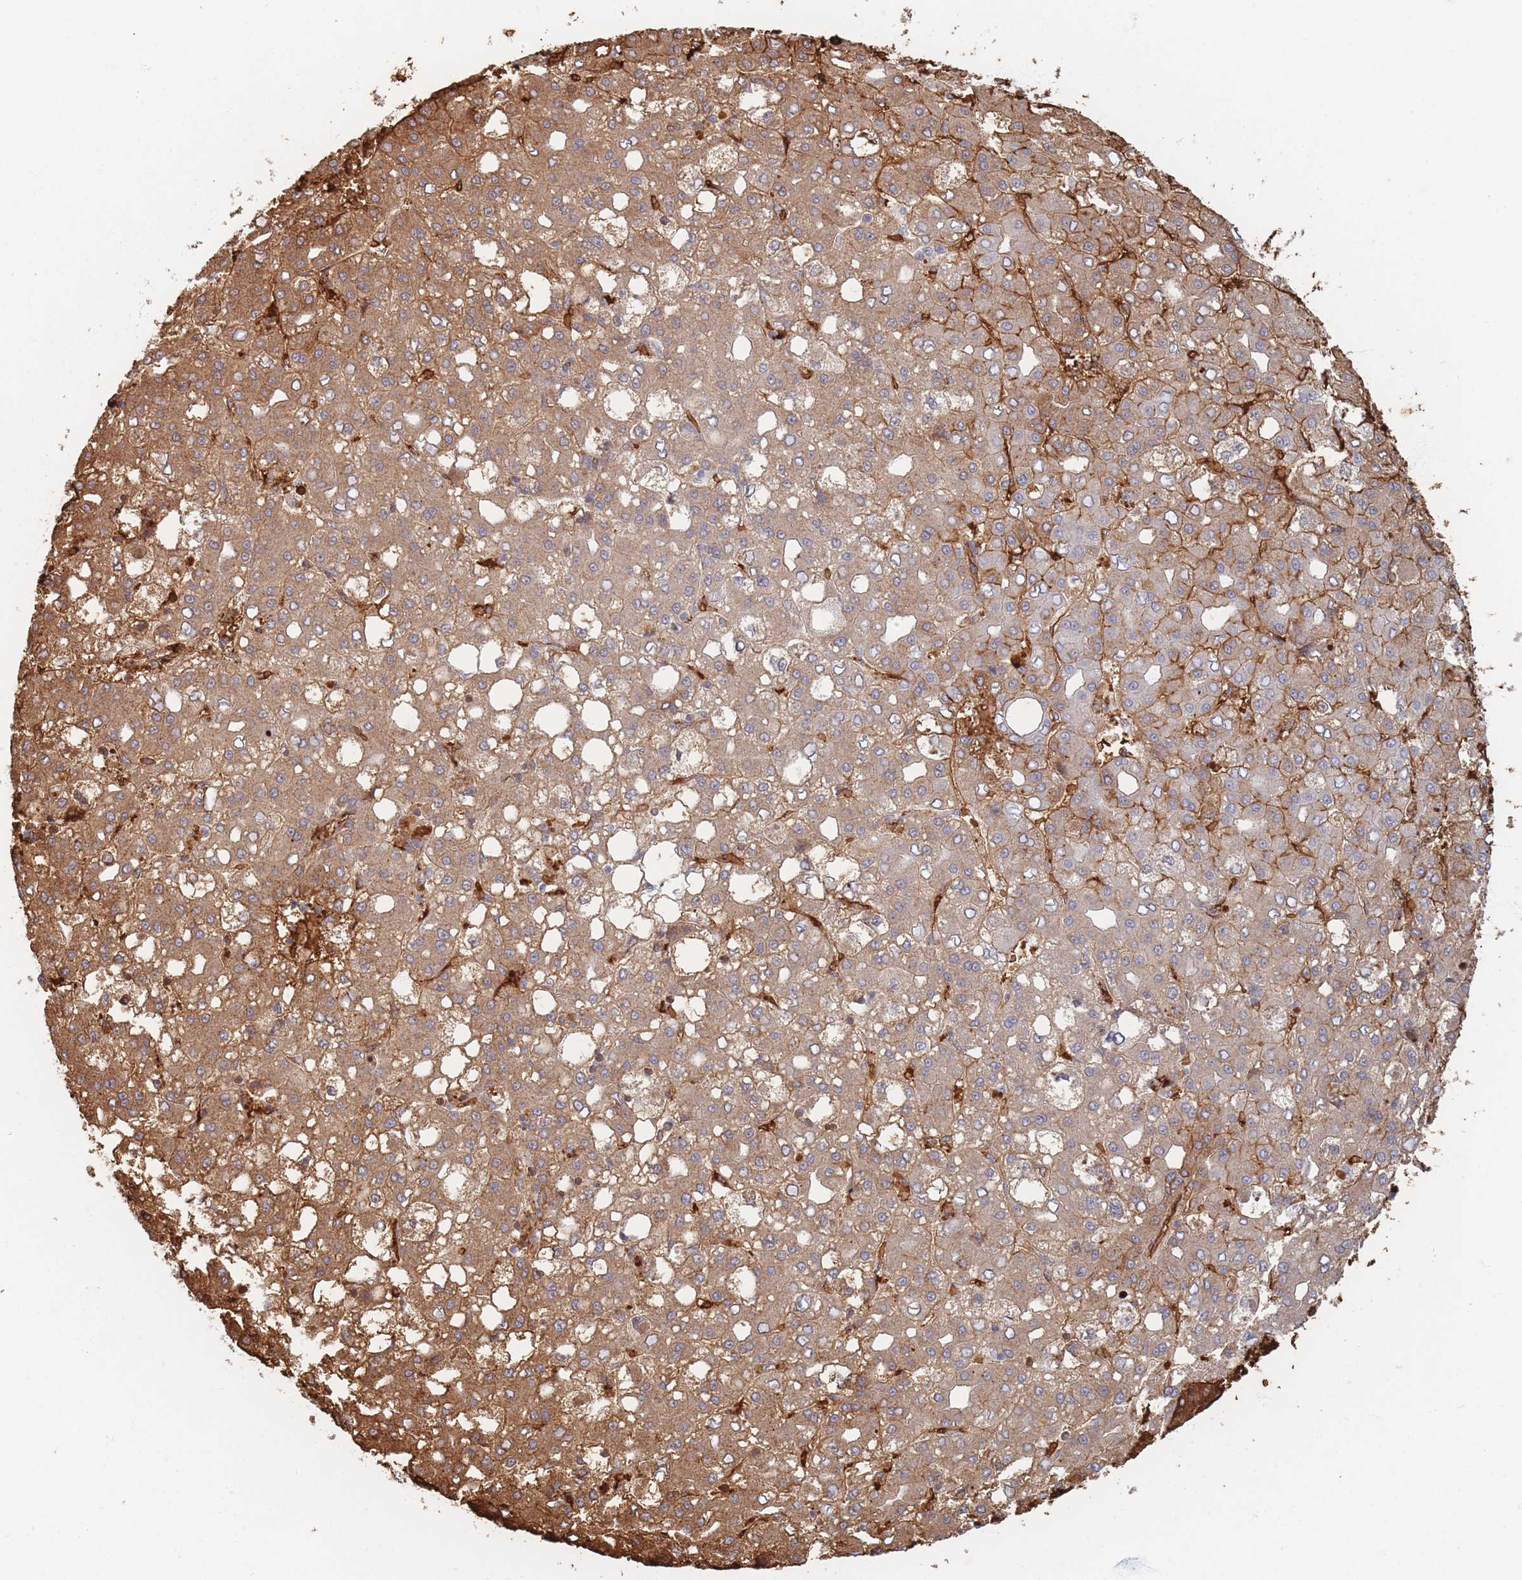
{"staining": {"intensity": "moderate", "quantity": ">75%", "location": "cytoplasmic/membranous"}, "tissue": "liver cancer", "cell_type": "Tumor cells", "image_type": "cancer", "snomed": [{"axis": "morphology", "description": "Carcinoma, Hepatocellular, NOS"}, {"axis": "topography", "description": "Liver"}], "caption": "Tumor cells show moderate cytoplasmic/membranous positivity in about >75% of cells in liver hepatocellular carcinoma.", "gene": "SLC2A6", "patient": {"sex": "male", "age": 65}}